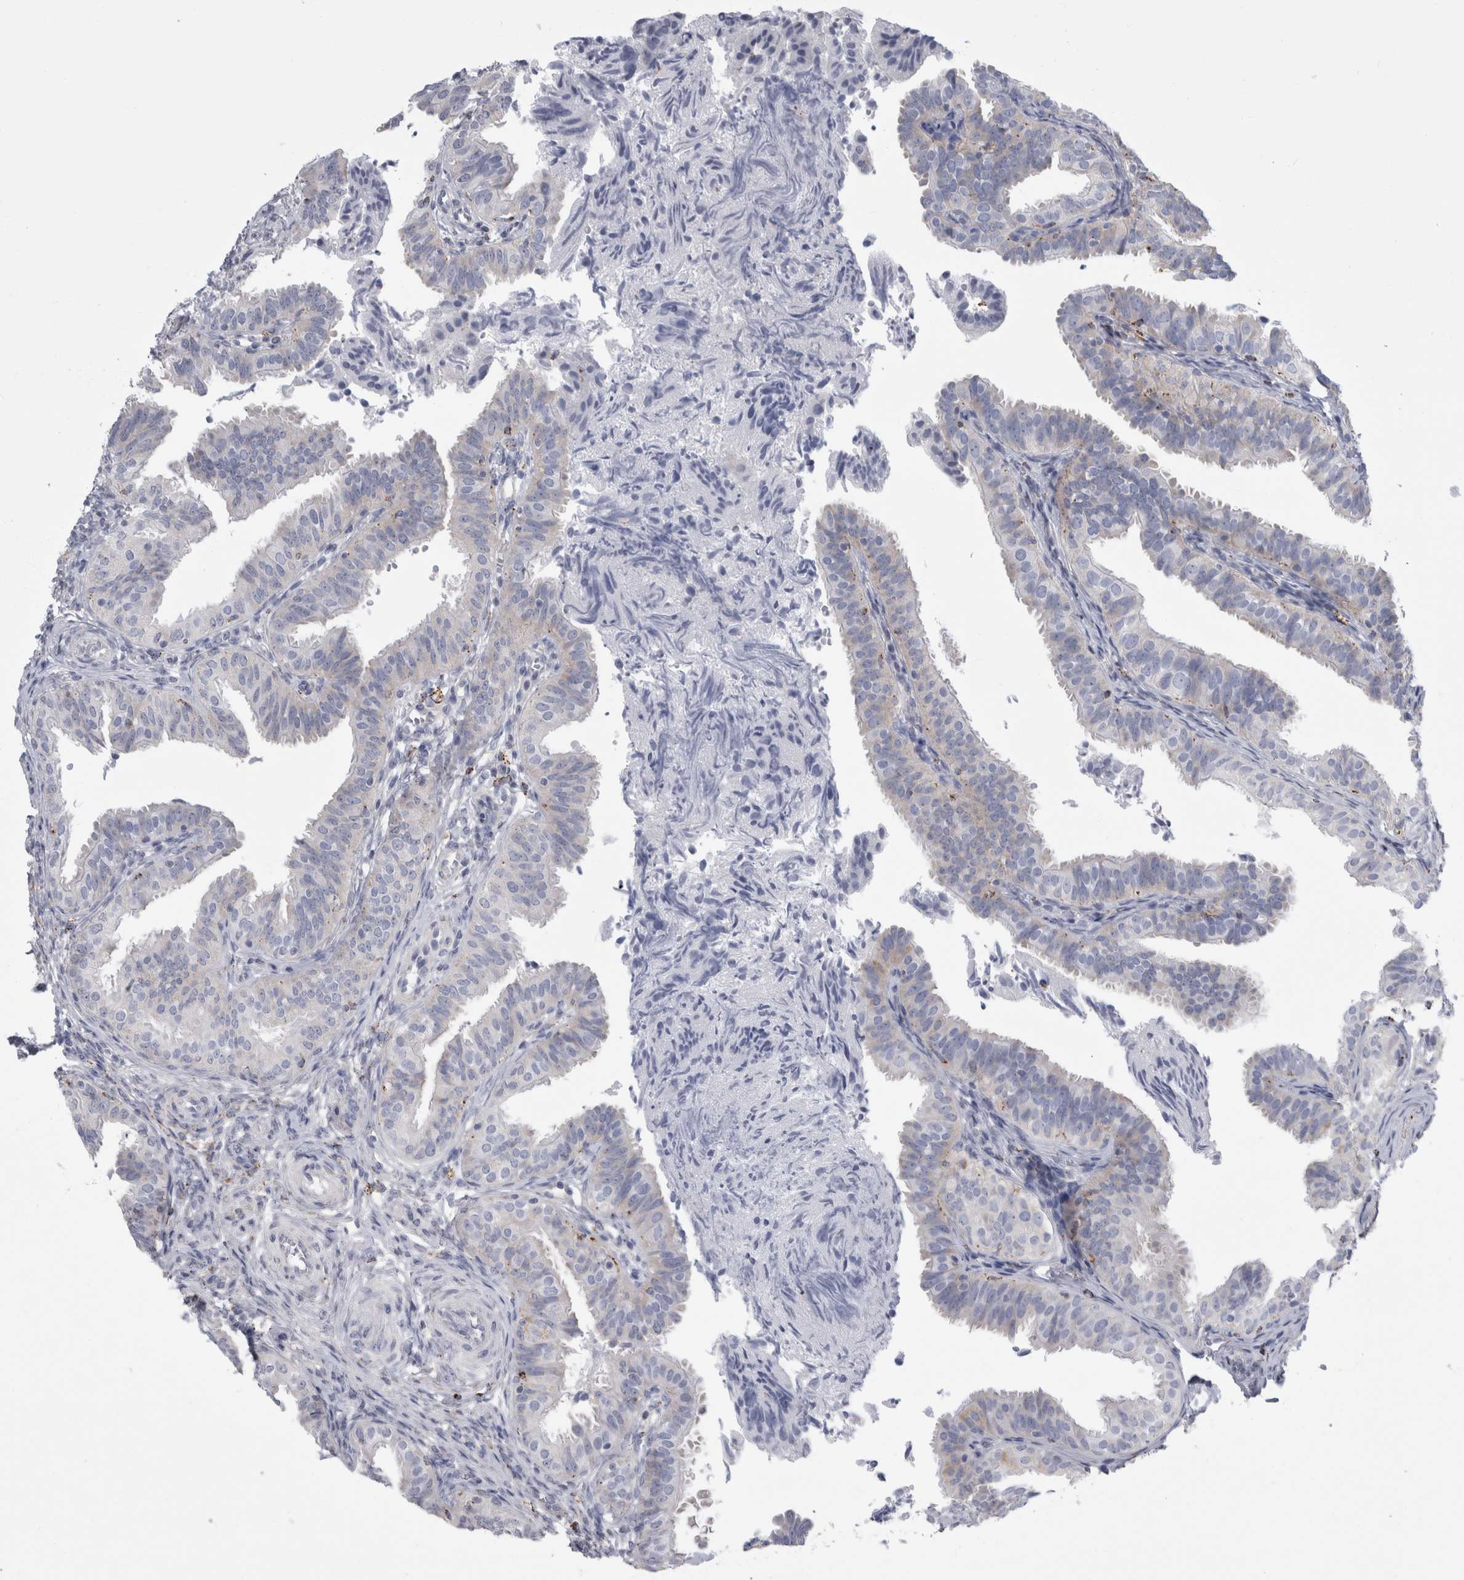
{"staining": {"intensity": "weak", "quantity": "<25%", "location": "cytoplasmic/membranous"}, "tissue": "fallopian tube", "cell_type": "Glandular cells", "image_type": "normal", "snomed": [{"axis": "morphology", "description": "Normal tissue, NOS"}, {"axis": "topography", "description": "Fallopian tube"}], "caption": "Immunohistochemistry (IHC) image of unremarkable fallopian tube stained for a protein (brown), which demonstrates no staining in glandular cells. (Stains: DAB (3,3'-diaminobenzidine) immunohistochemistry (IHC) with hematoxylin counter stain, Microscopy: brightfield microscopy at high magnification).", "gene": "GATM", "patient": {"sex": "female", "age": 35}}